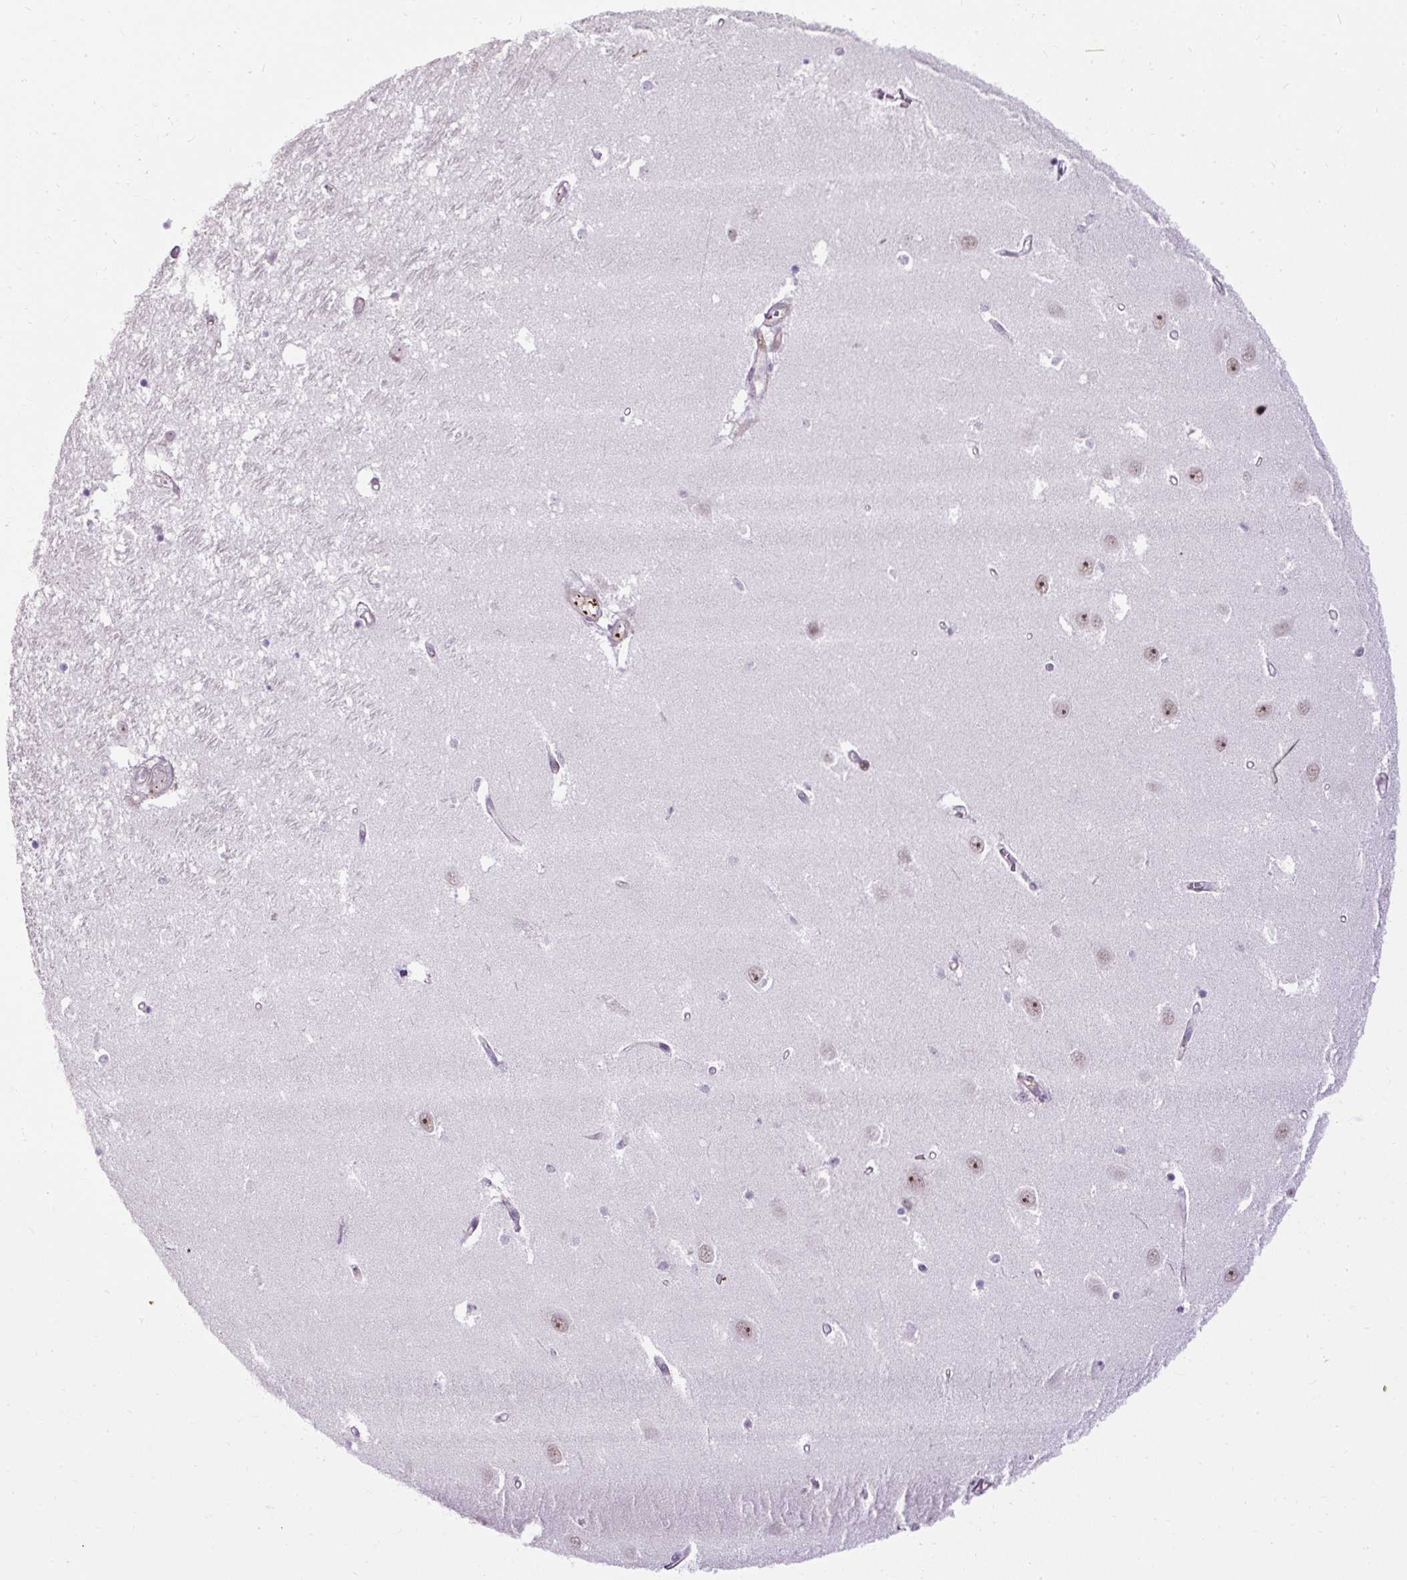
{"staining": {"intensity": "negative", "quantity": "none", "location": "none"}, "tissue": "hippocampus", "cell_type": "Glial cells", "image_type": "normal", "snomed": [{"axis": "morphology", "description": "Normal tissue, NOS"}, {"axis": "topography", "description": "Hippocampus"}], "caption": "This histopathology image is of unremarkable hippocampus stained with immunohistochemistry (IHC) to label a protein in brown with the nuclei are counter-stained blue. There is no expression in glial cells. (DAB (3,3'-diaminobenzidine) immunohistochemistry (IHC), high magnification).", "gene": "ARHGEF18", "patient": {"sex": "female", "age": 64}}